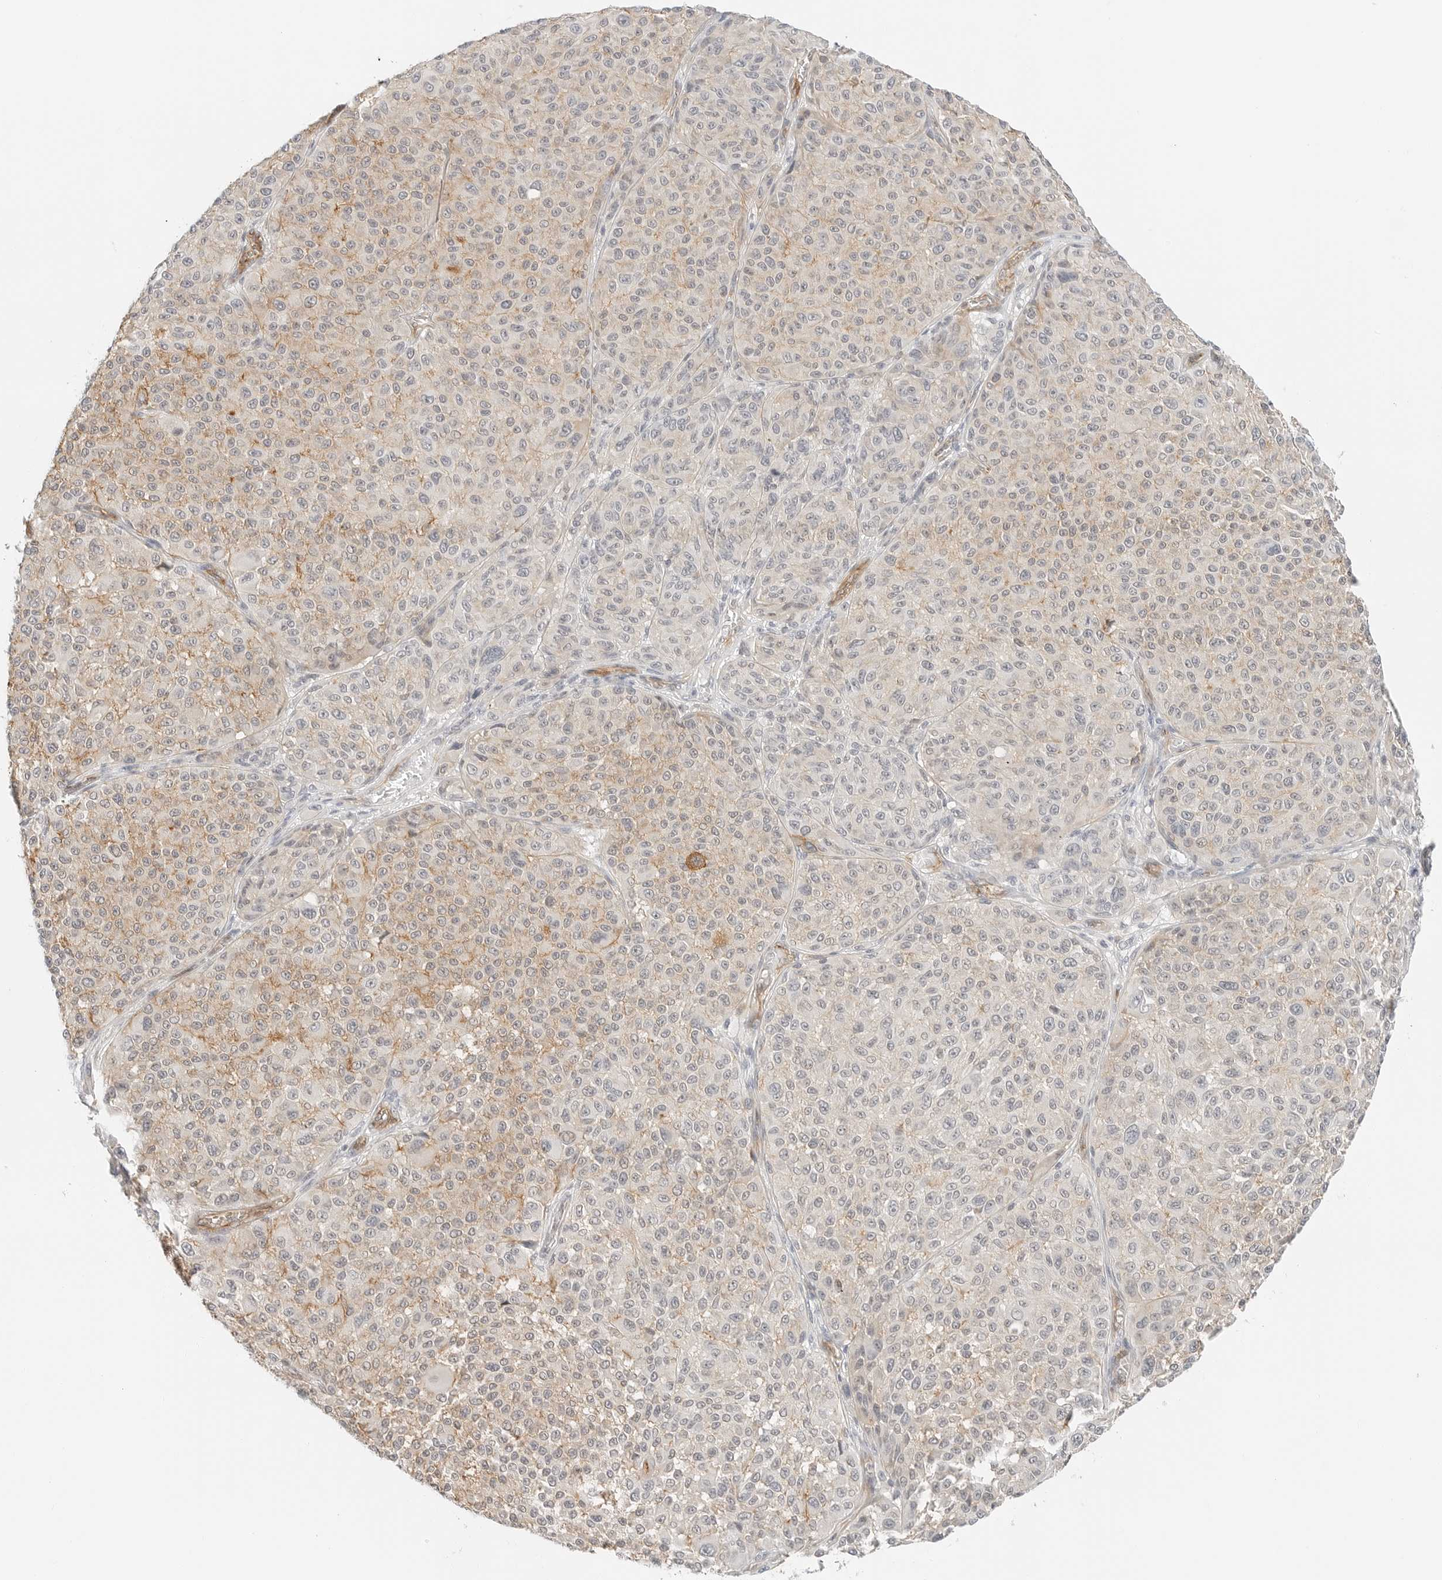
{"staining": {"intensity": "weak", "quantity": "<25%", "location": "cytoplasmic/membranous"}, "tissue": "melanoma", "cell_type": "Tumor cells", "image_type": "cancer", "snomed": [{"axis": "morphology", "description": "Malignant melanoma, NOS"}, {"axis": "topography", "description": "Skin"}], "caption": "DAB (3,3'-diaminobenzidine) immunohistochemical staining of human malignant melanoma displays no significant expression in tumor cells. Nuclei are stained in blue.", "gene": "IQCC", "patient": {"sex": "male", "age": 83}}